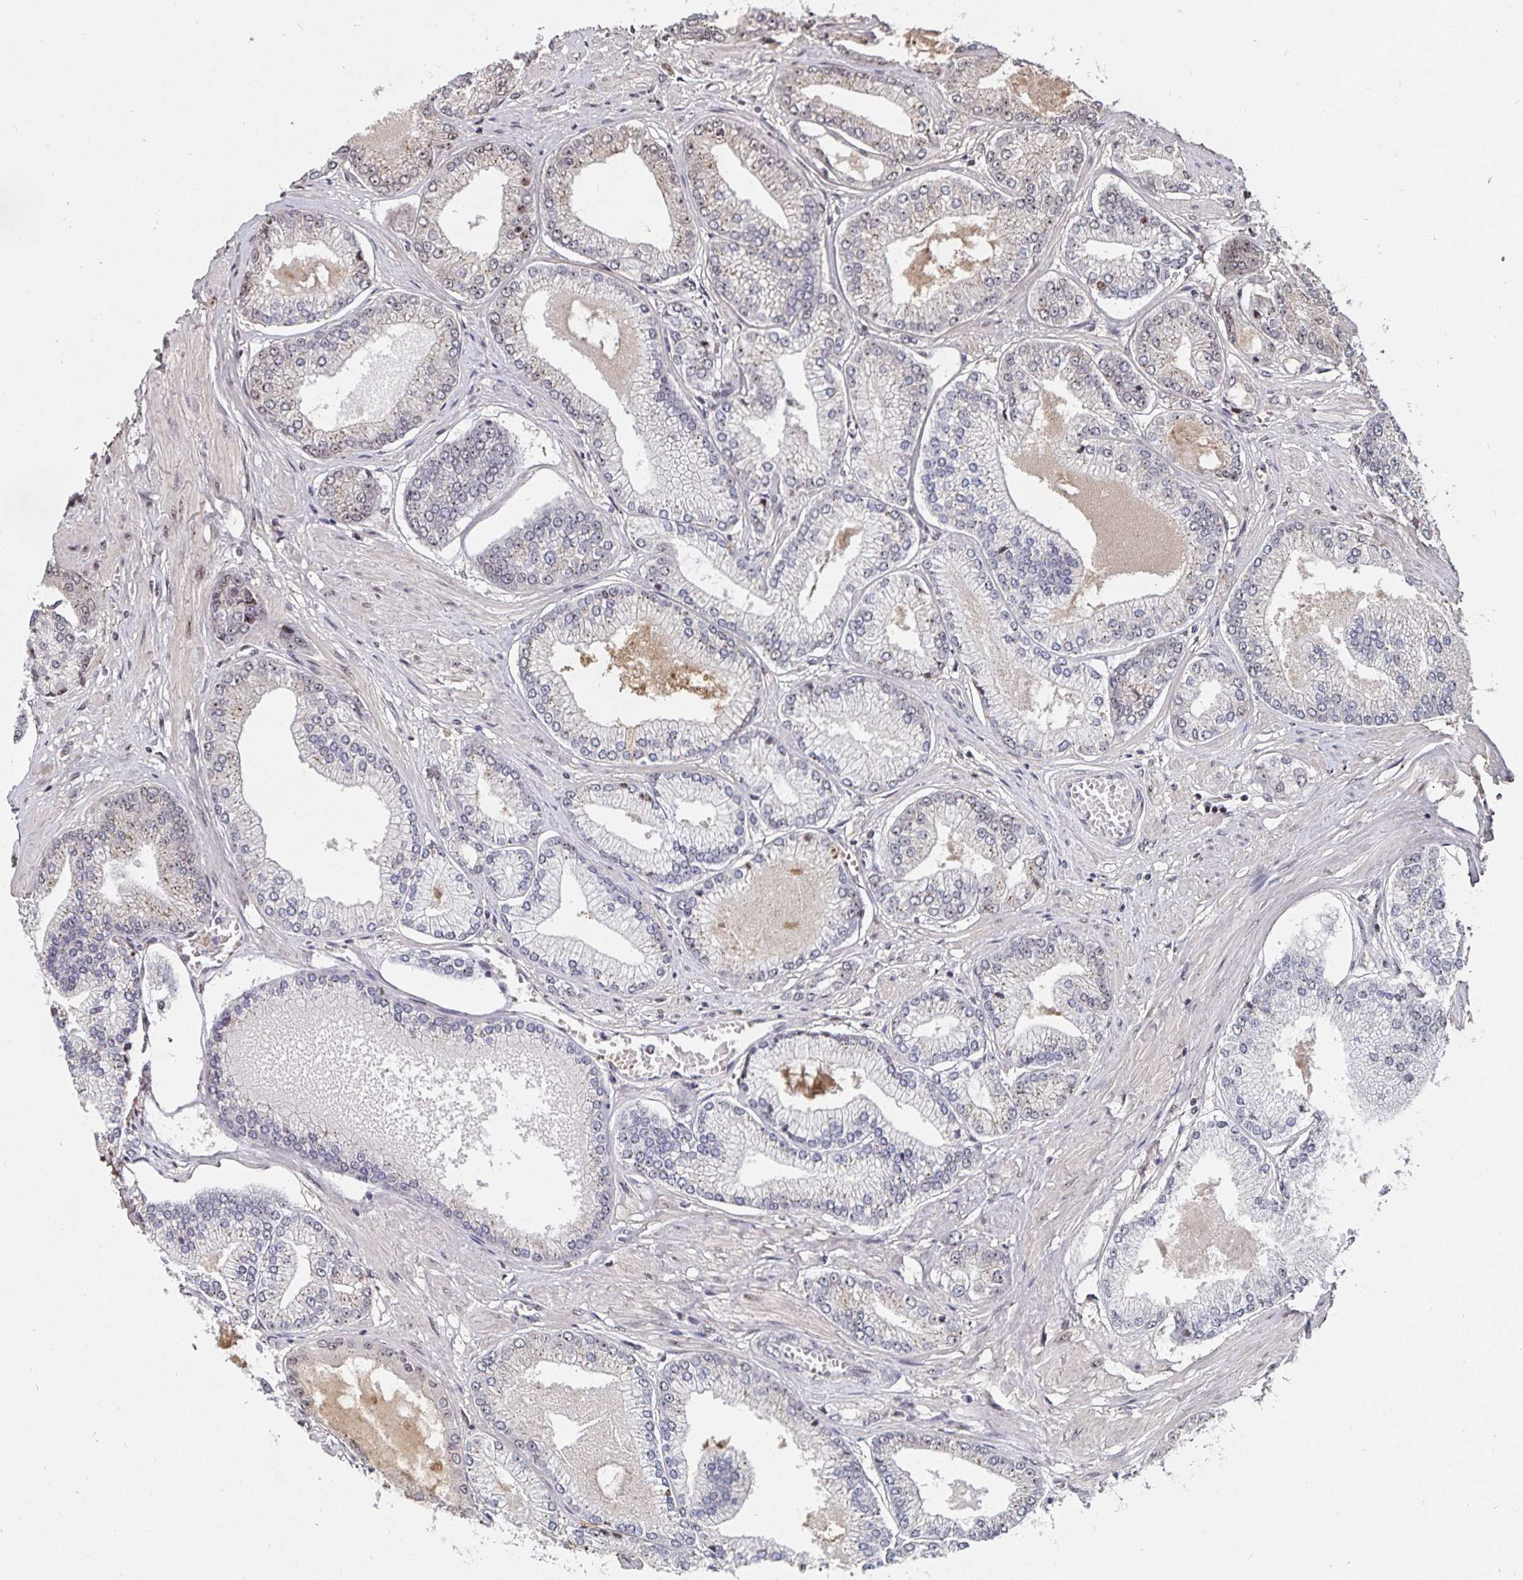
{"staining": {"intensity": "moderate", "quantity": "25%-75%", "location": "nuclear"}, "tissue": "prostate cancer", "cell_type": "Tumor cells", "image_type": "cancer", "snomed": [{"axis": "morphology", "description": "Adenocarcinoma, Low grade"}, {"axis": "topography", "description": "Prostate"}], "caption": "Low-grade adenocarcinoma (prostate) stained for a protein exhibits moderate nuclear positivity in tumor cells. (brown staining indicates protein expression, while blue staining denotes nuclei).", "gene": "LAS1L", "patient": {"sex": "male", "age": 55}}